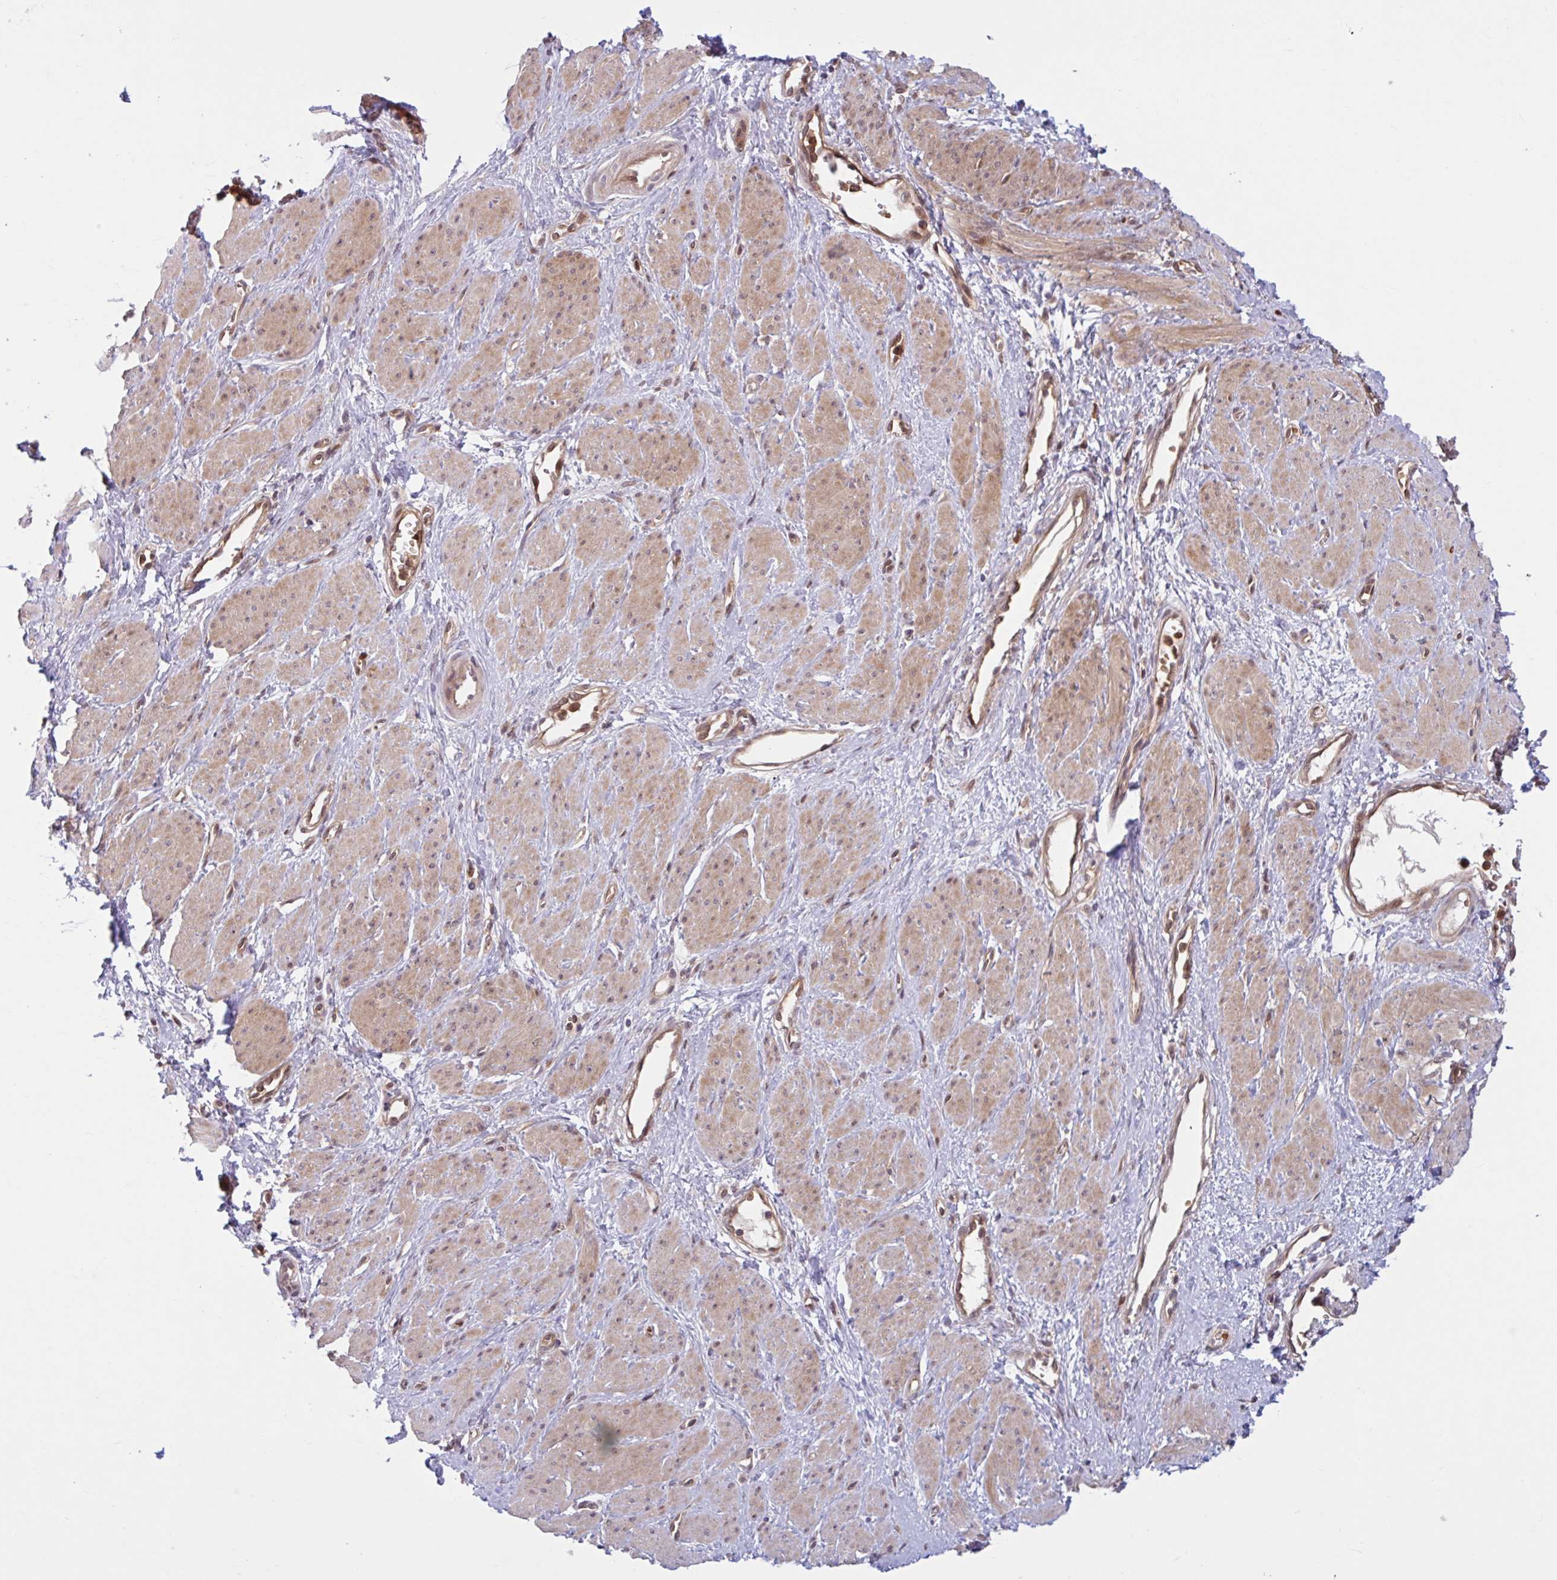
{"staining": {"intensity": "moderate", "quantity": "25%-75%", "location": "cytoplasmic/membranous"}, "tissue": "smooth muscle", "cell_type": "Smooth muscle cells", "image_type": "normal", "snomed": [{"axis": "morphology", "description": "Normal tissue, NOS"}, {"axis": "topography", "description": "Smooth muscle"}, {"axis": "topography", "description": "Uterus"}], "caption": "Human smooth muscle stained for a protein (brown) shows moderate cytoplasmic/membranous positive staining in about 25%-75% of smooth muscle cells.", "gene": "HMBS", "patient": {"sex": "female", "age": 39}}